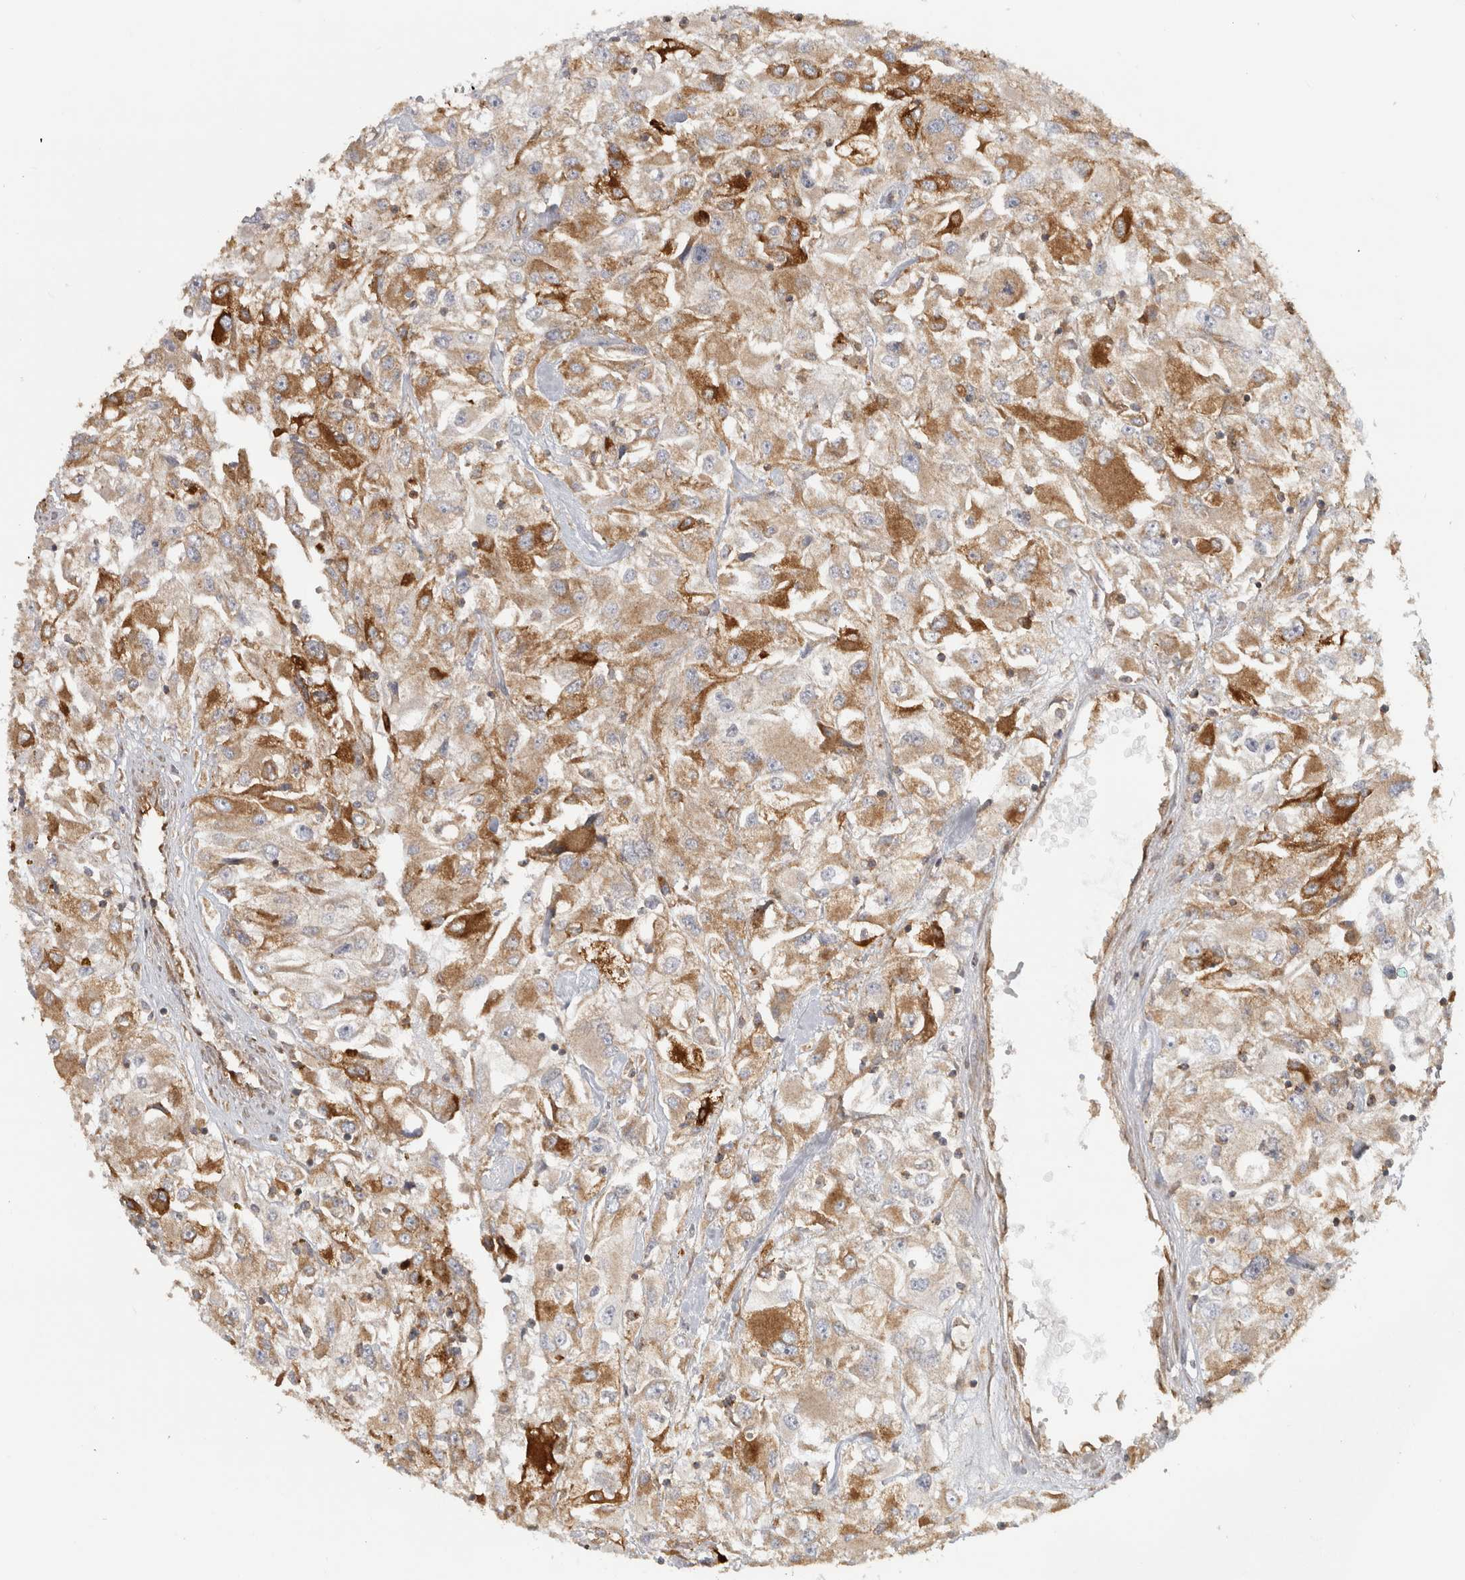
{"staining": {"intensity": "moderate", "quantity": ">75%", "location": "cytoplasmic/membranous"}, "tissue": "renal cancer", "cell_type": "Tumor cells", "image_type": "cancer", "snomed": [{"axis": "morphology", "description": "Adenocarcinoma, NOS"}, {"axis": "topography", "description": "Kidney"}], "caption": "Human renal adenocarcinoma stained with a protein marker exhibits moderate staining in tumor cells.", "gene": "HLA-E", "patient": {"sex": "female", "age": 52}}